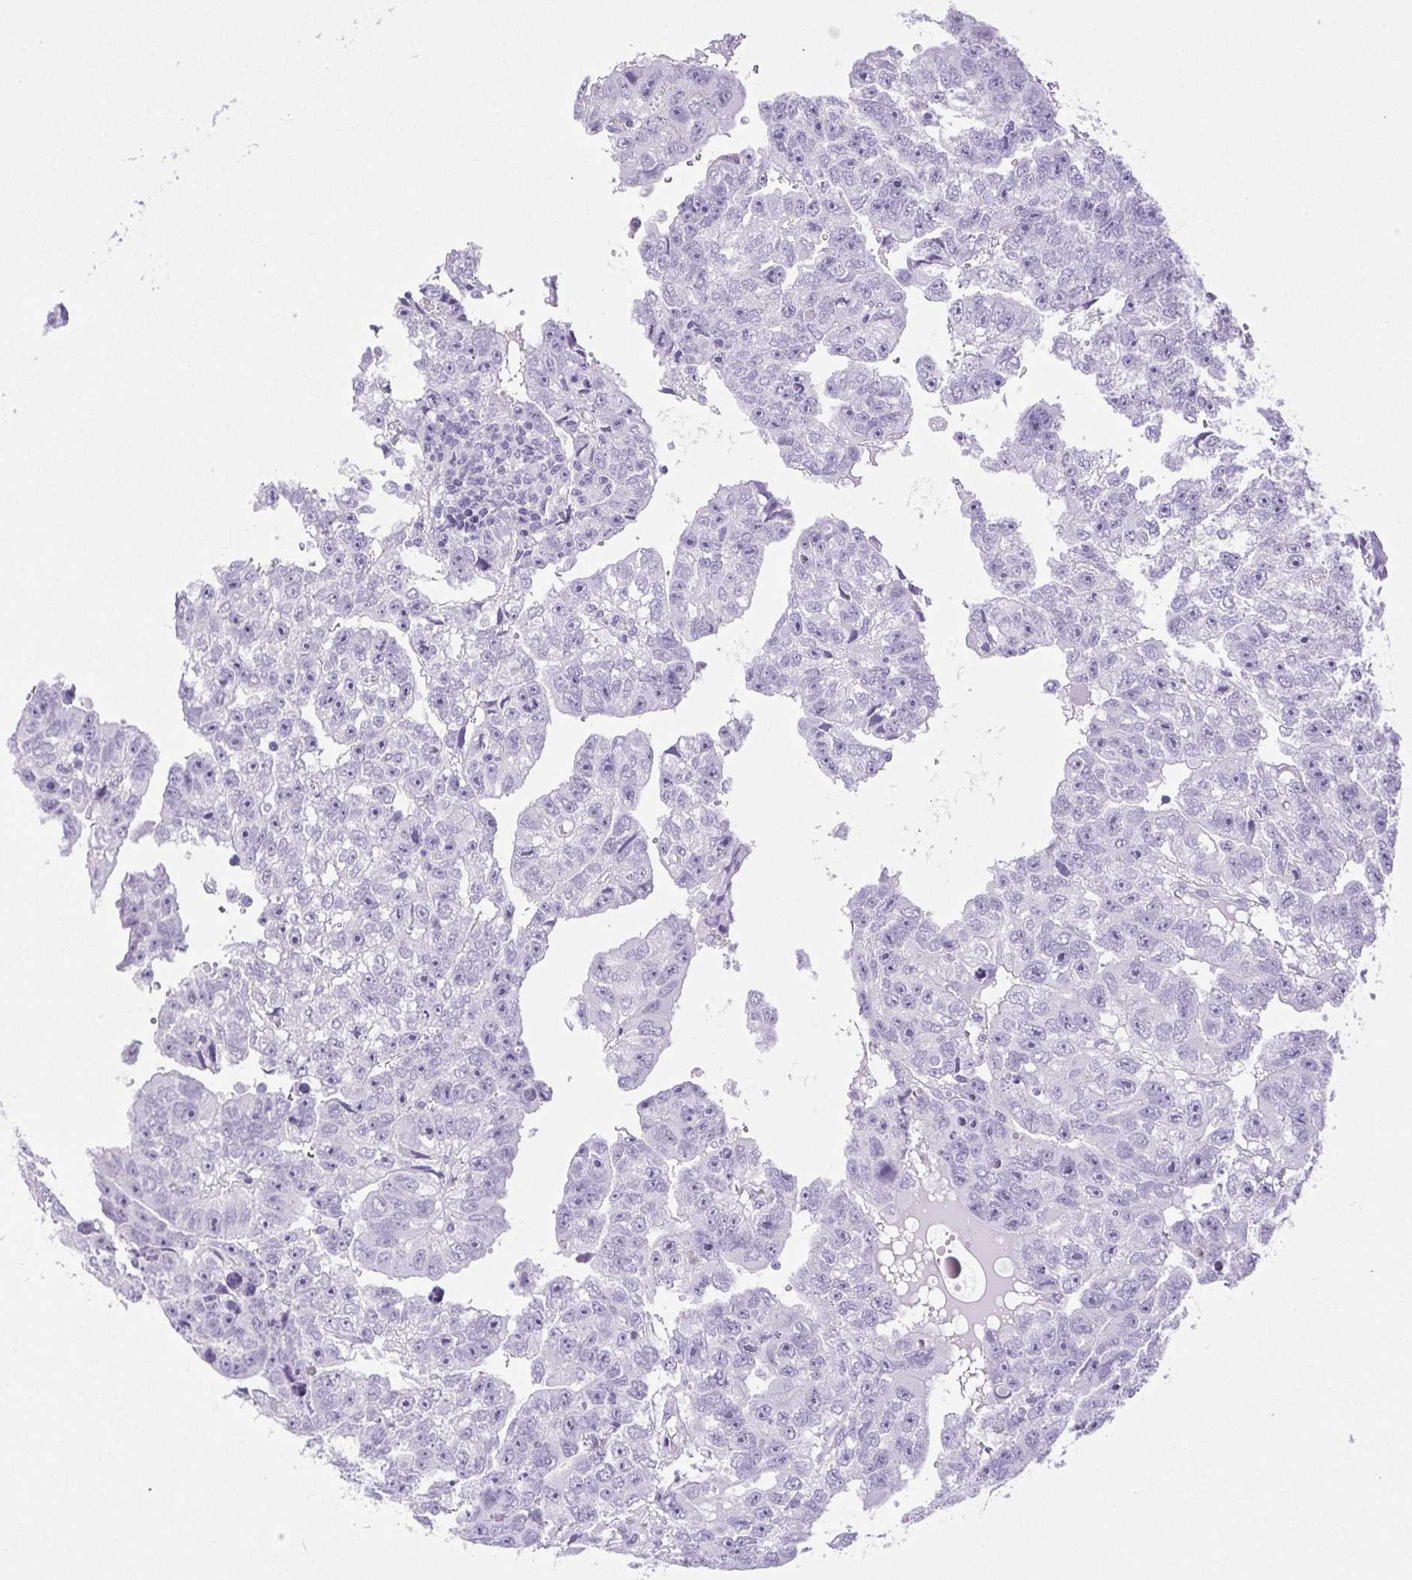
{"staining": {"intensity": "negative", "quantity": "none", "location": "none"}, "tissue": "testis cancer", "cell_type": "Tumor cells", "image_type": "cancer", "snomed": [{"axis": "morphology", "description": "Carcinoma, Embryonal, NOS"}, {"axis": "topography", "description": "Testis"}], "caption": "Tumor cells show no significant protein expression in testis cancer (embryonal carcinoma).", "gene": "PAPPA2", "patient": {"sex": "male", "age": 20}}